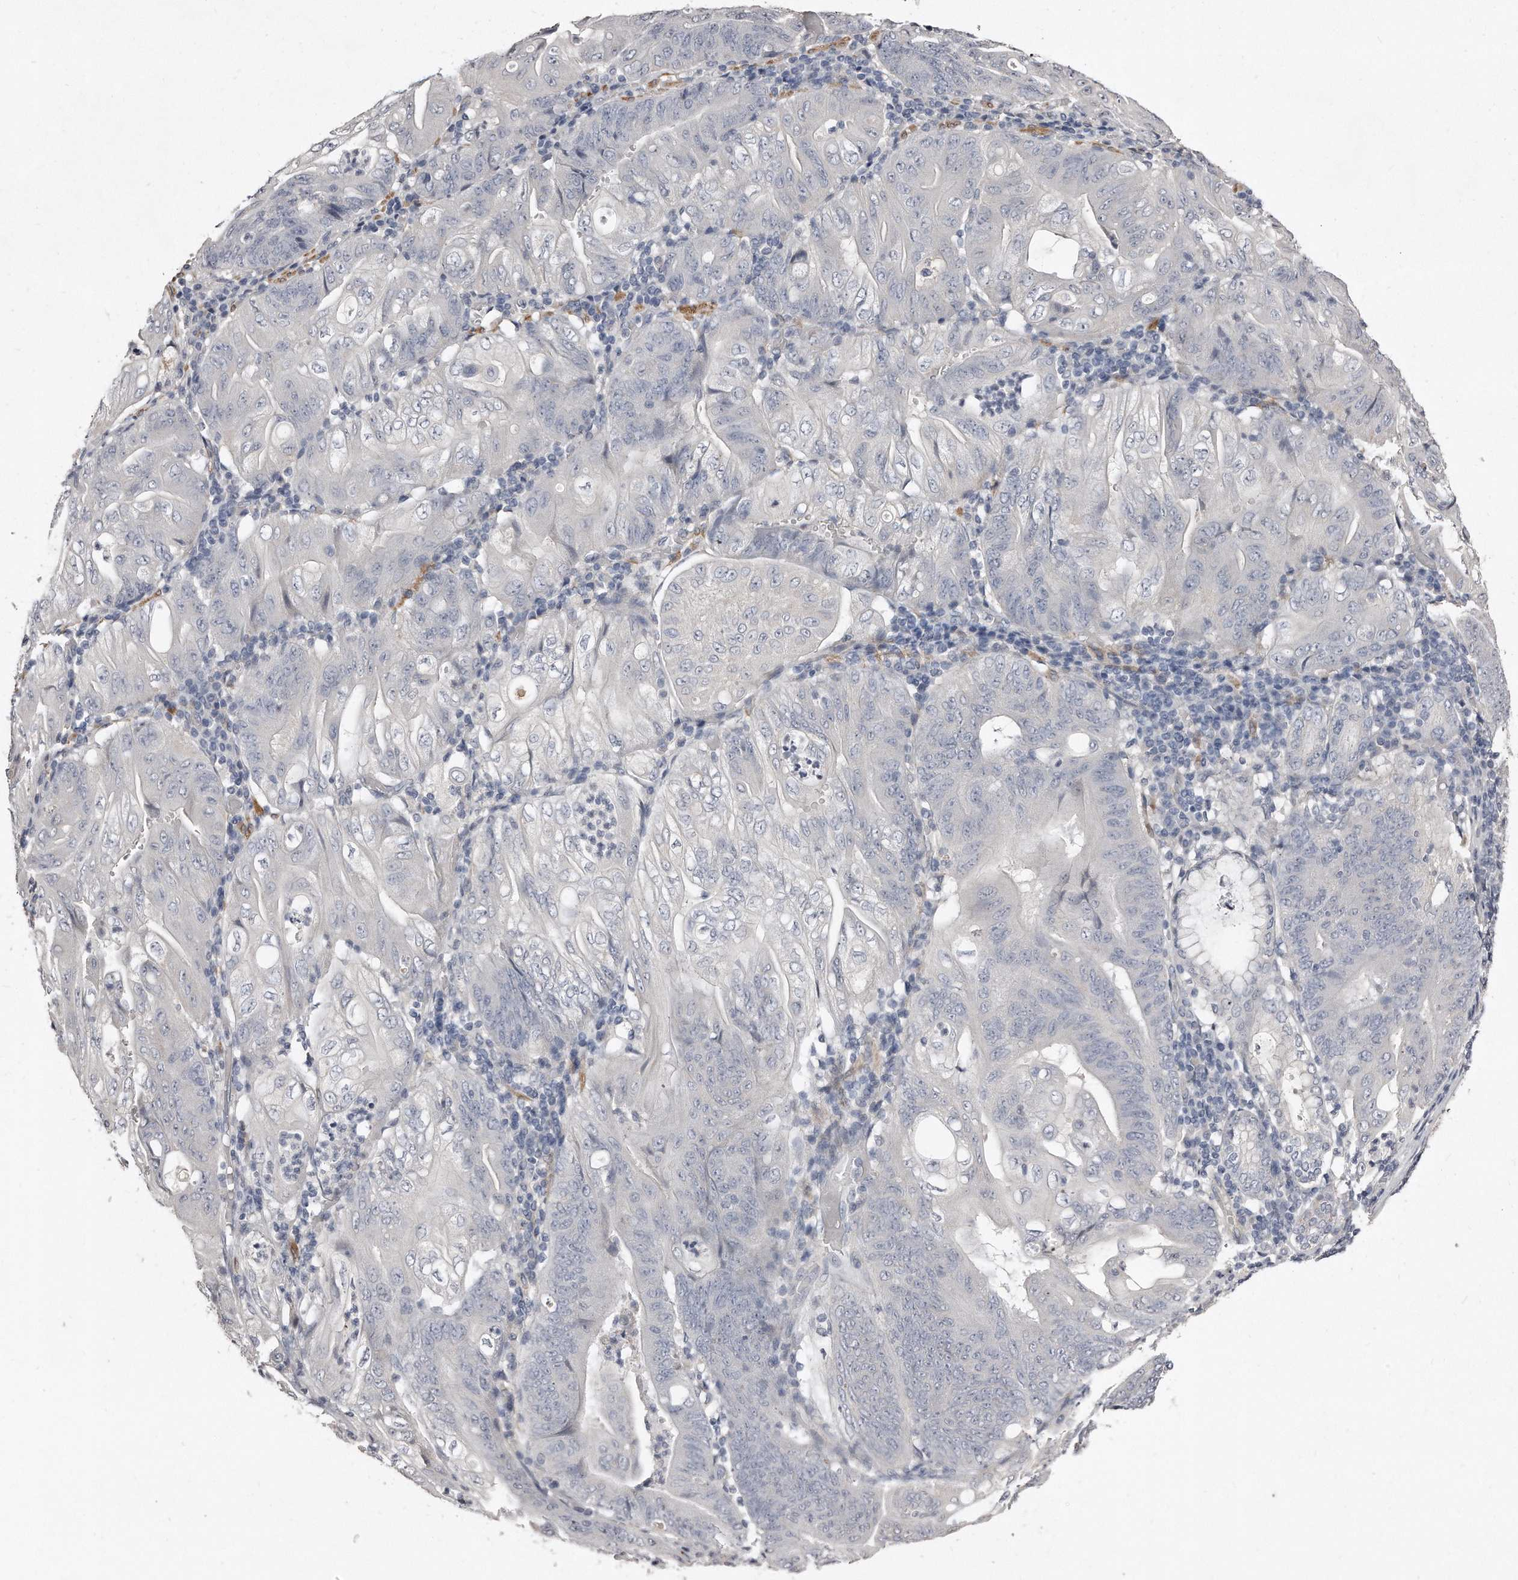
{"staining": {"intensity": "negative", "quantity": "none", "location": "none"}, "tissue": "stomach cancer", "cell_type": "Tumor cells", "image_type": "cancer", "snomed": [{"axis": "morphology", "description": "Adenocarcinoma, NOS"}, {"axis": "topography", "description": "Stomach"}], "caption": "Protein analysis of adenocarcinoma (stomach) shows no significant staining in tumor cells.", "gene": "LMOD1", "patient": {"sex": "female", "age": 73}}